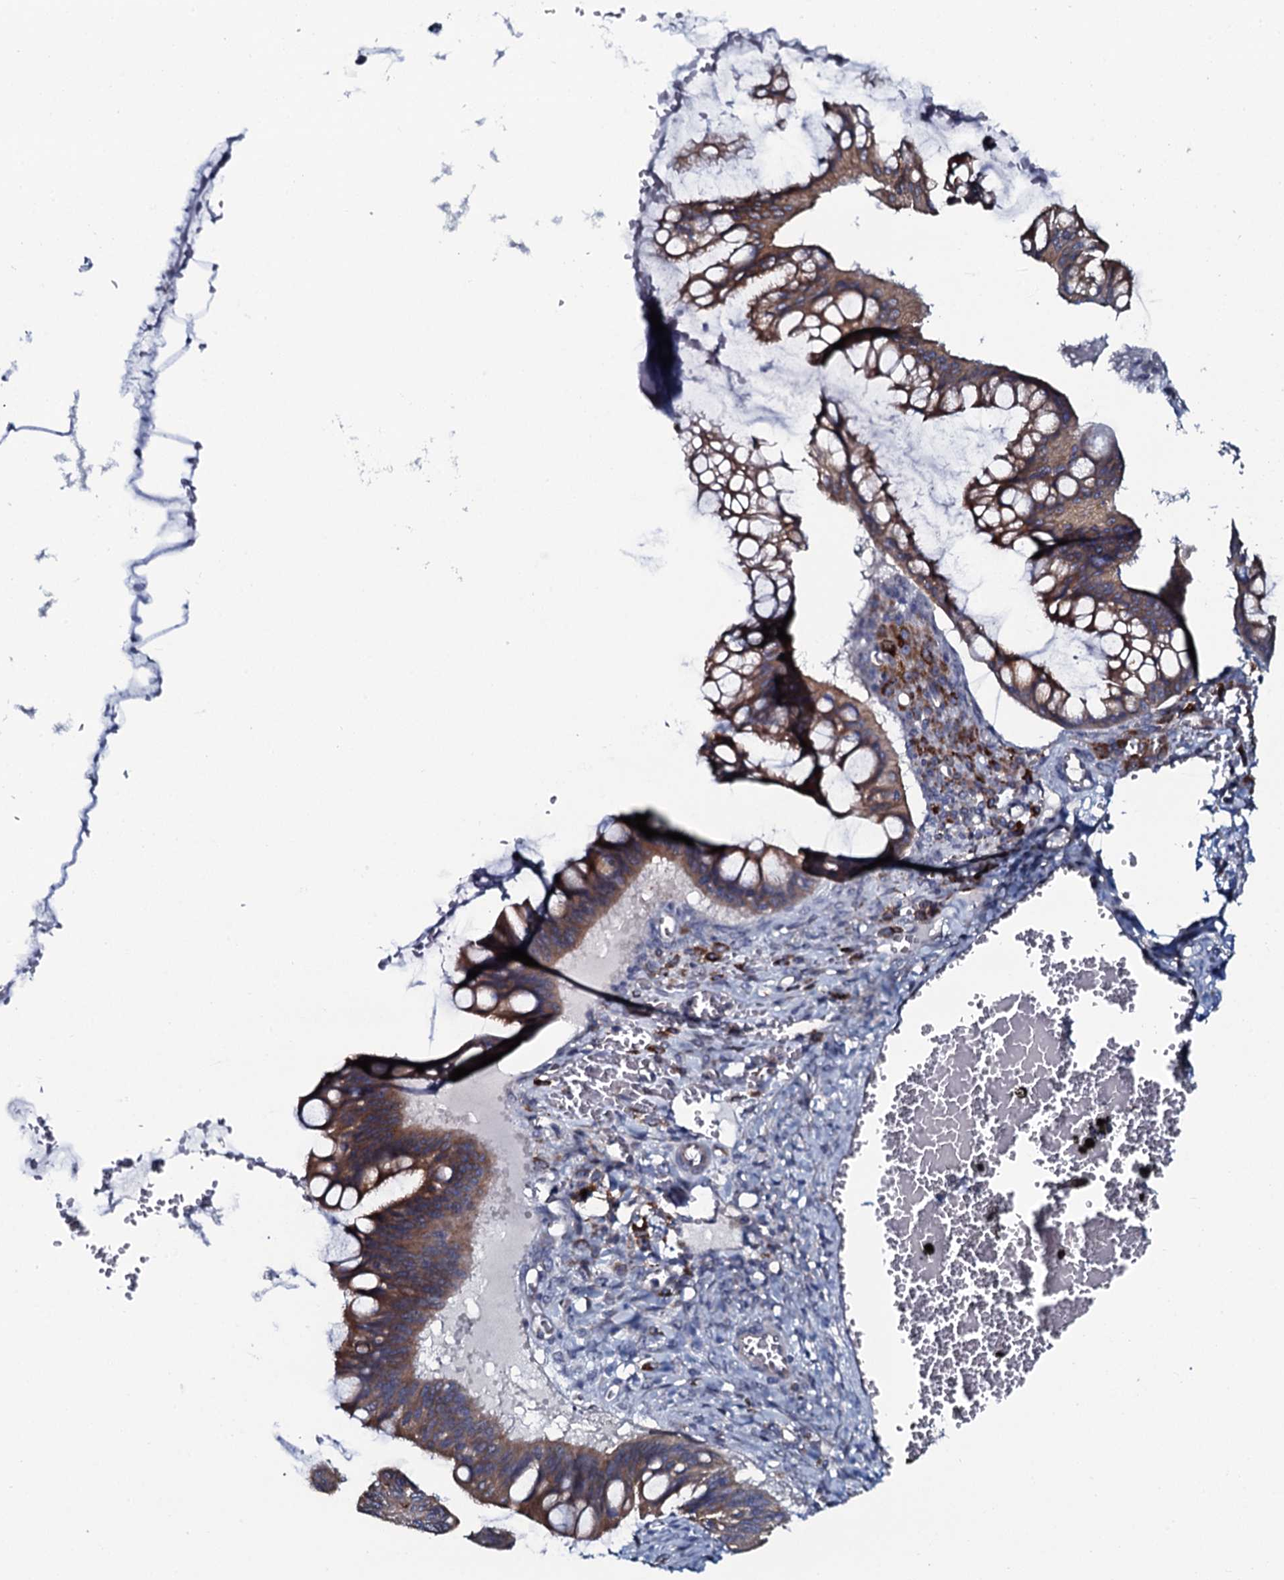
{"staining": {"intensity": "moderate", "quantity": ">75%", "location": "cytoplasmic/membranous"}, "tissue": "ovarian cancer", "cell_type": "Tumor cells", "image_type": "cancer", "snomed": [{"axis": "morphology", "description": "Cystadenocarcinoma, mucinous, NOS"}, {"axis": "topography", "description": "Ovary"}], "caption": "IHC (DAB) staining of ovarian cancer (mucinous cystadenocarcinoma) exhibits moderate cytoplasmic/membranous protein positivity in about >75% of tumor cells.", "gene": "TMEM151A", "patient": {"sex": "female", "age": 73}}